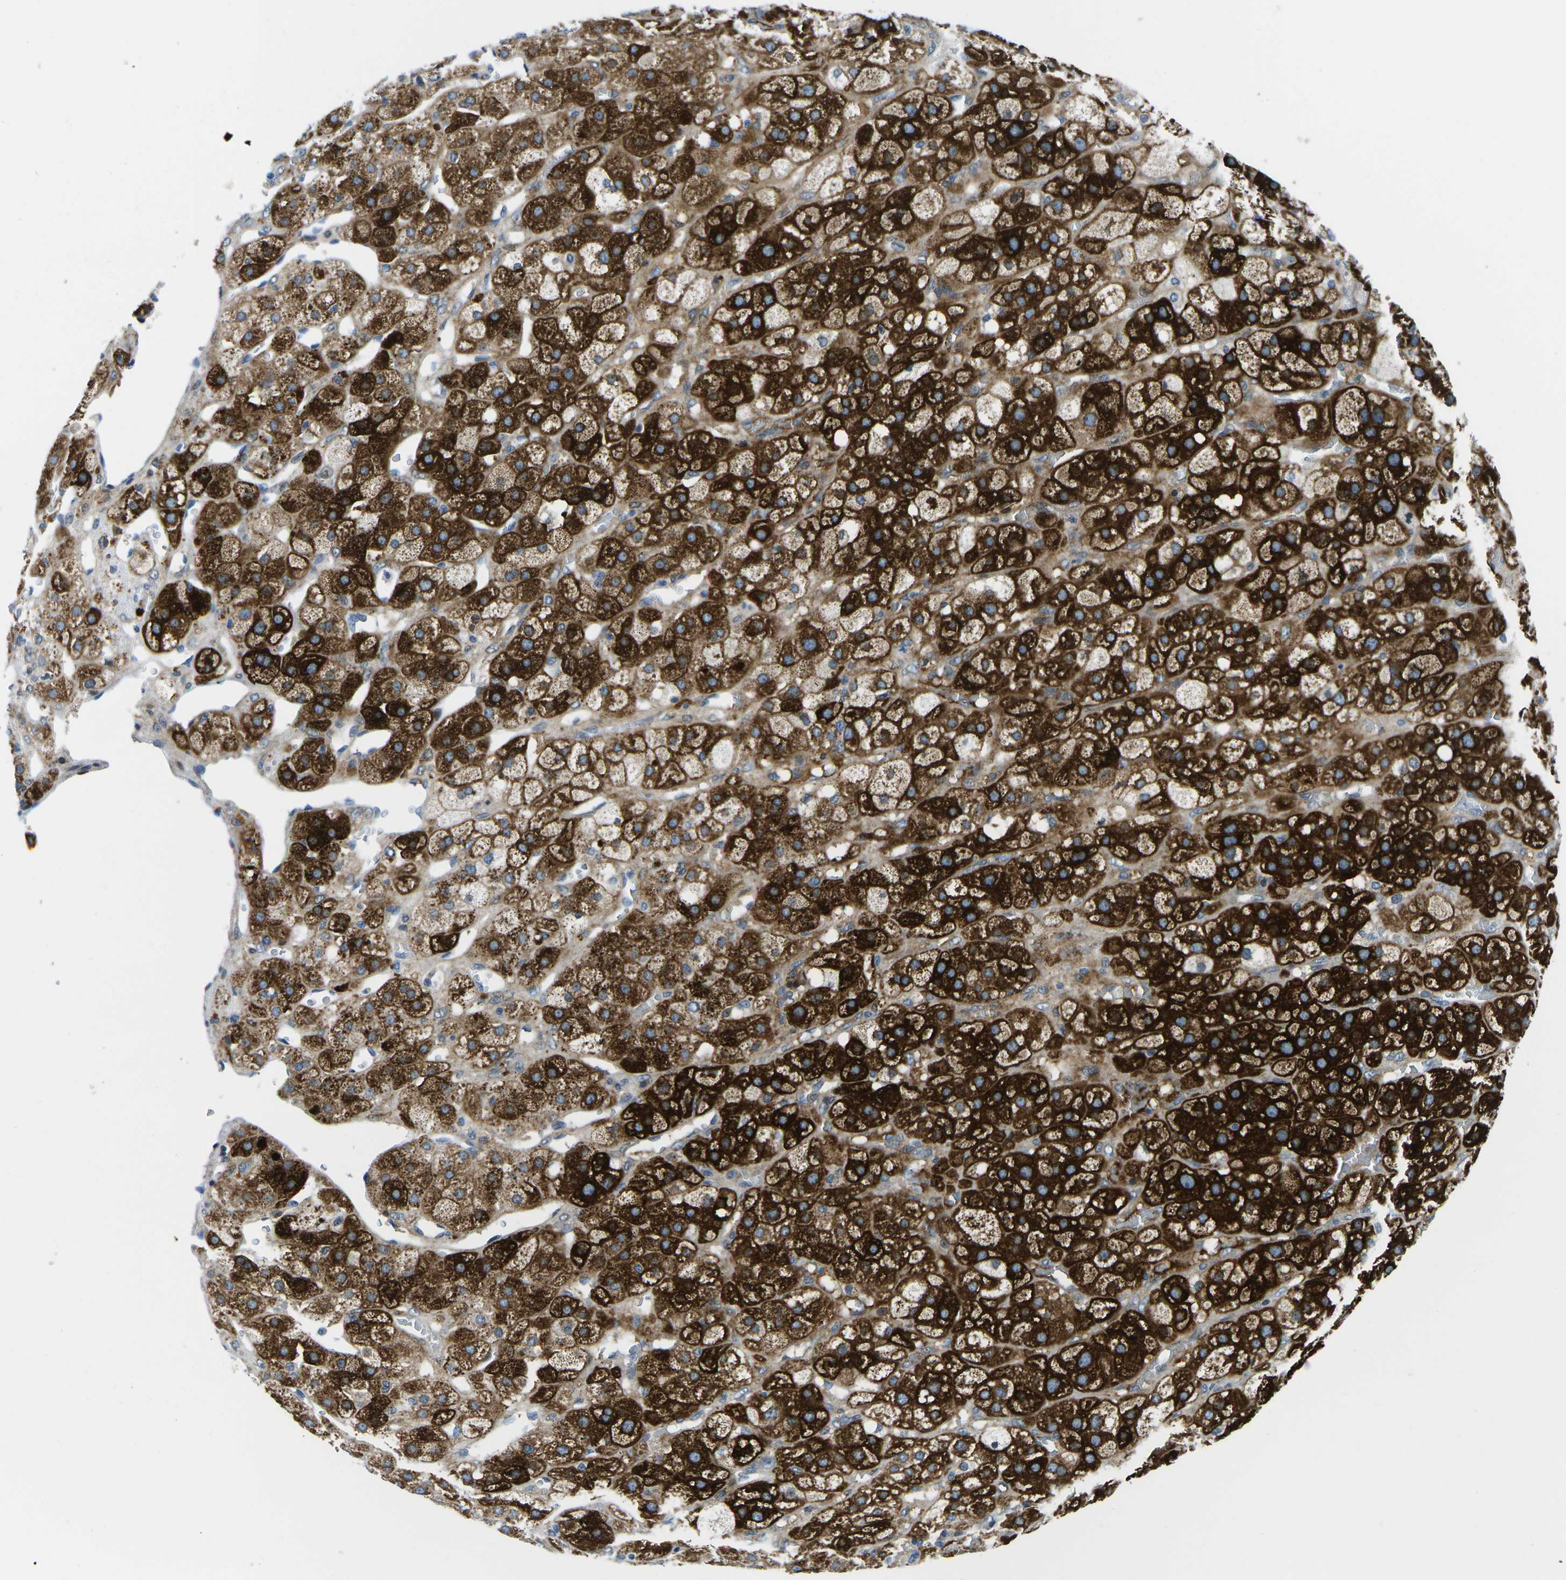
{"staining": {"intensity": "strong", "quantity": ">75%", "location": "cytoplasmic/membranous"}, "tissue": "adrenal gland", "cell_type": "Glandular cells", "image_type": "normal", "snomed": [{"axis": "morphology", "description": "Normal tissue, NOS"}, {"axis": "topography", "description": "Adrenal gland"}], "caption": "IHC photomicrograph of benign adrenal gland: human adrenal gland stained using IHC exhibits high levels of strong protein expression localized specifically in the cytoplasmic/membranous of glandular cells, appearing as a cytoplasmic/membranous brown color.", "gene": "CFB", "patient": {"sex": "female", "age": 47}}